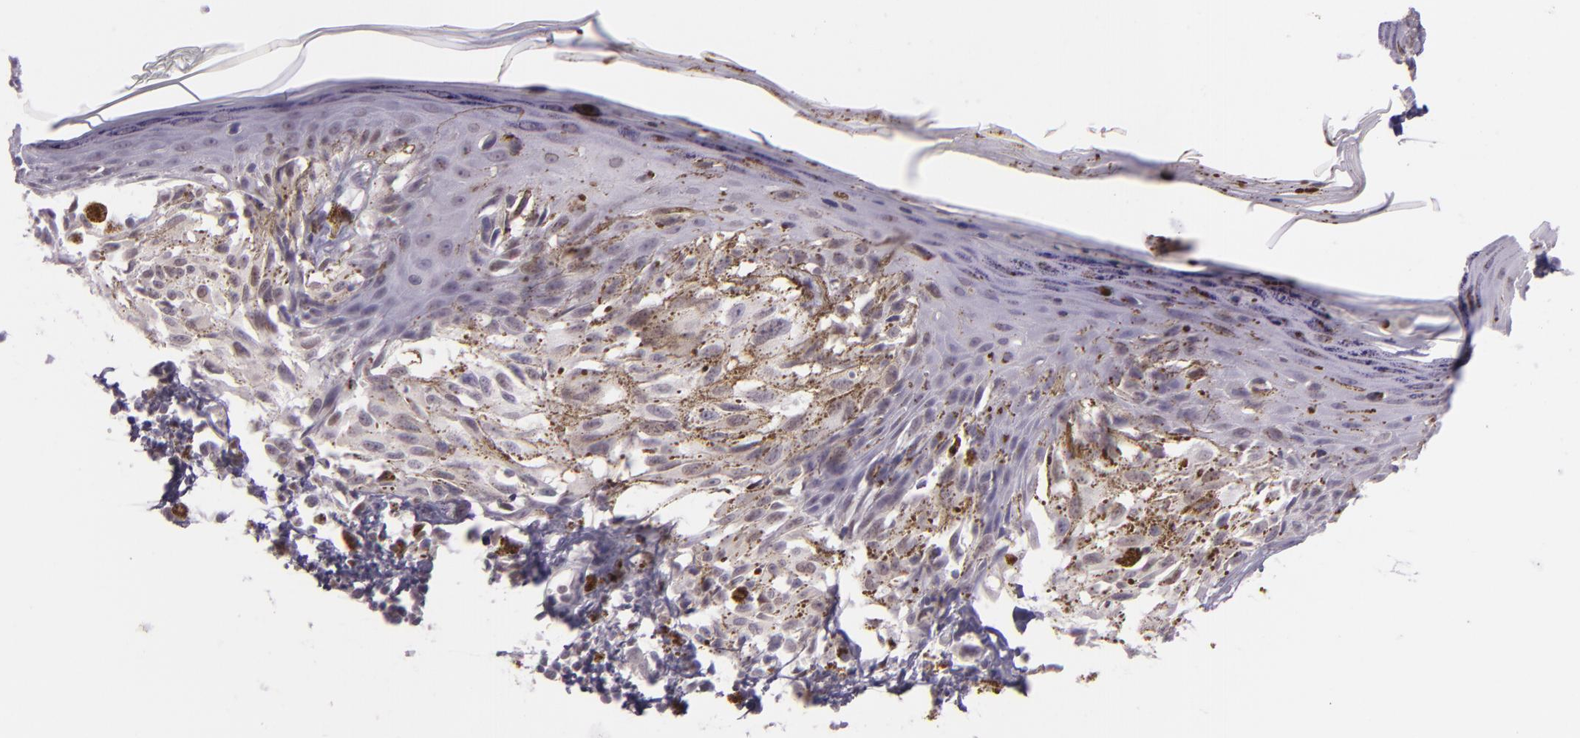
{"staining": {"intensity": "negative", "quantity": "none", "location": "none"}, "tissue": "melanoma", "cell_type": "Tumor cells", "image_type": "cancer", "snomed": [{"axis": "morphology", "description": "Malignant melanoma, NOS"}, {"axis": "topography", "description": "Skin"}], "caption": "Malignant melanoma was stained to show a protein in brown. There is no significant staining in tumor cells.", "gene": "CHEK2", "patient": {"sex": "female", "age": 72}}